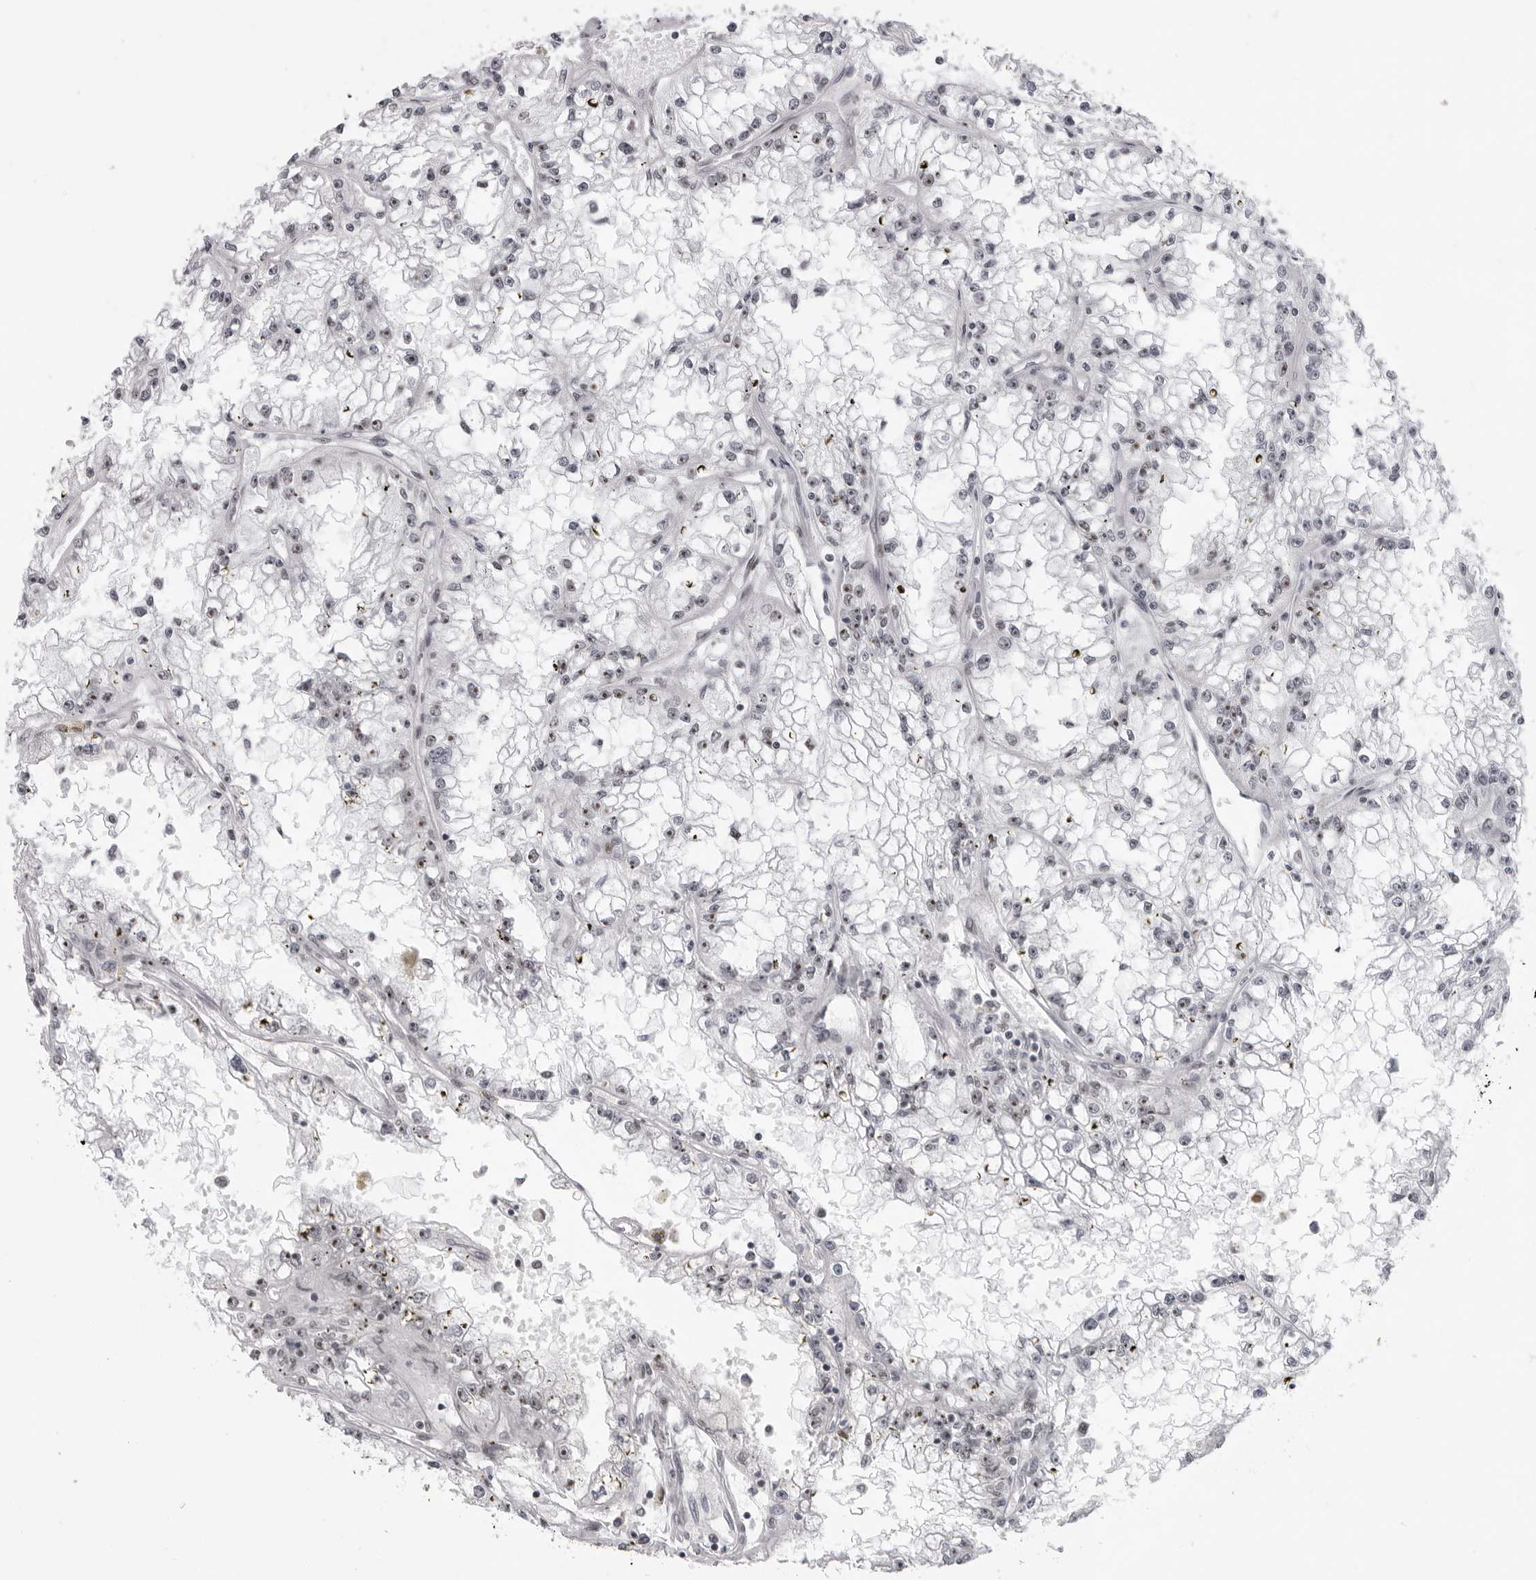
{"staining": {"intensity": "moderate", "quantity": "<25%", "location": "nuclear"}, "tissue": "renal cancer", "cell_type": "Tumor cells", "image_type": "cancer", "snomed": [{"axis": "morphology", "description": "Adenocarcinoma, NOS"}, {"axis": "topography", "description": "Kidney"}], "caption": "Tumor cells demonstrate low levels of moderate nuclear staining in approximately <25% of cells in renal cancer (adenocarcinoma).", "gene": "DHX9", "patient": {"sex": "male", "age": 56}}